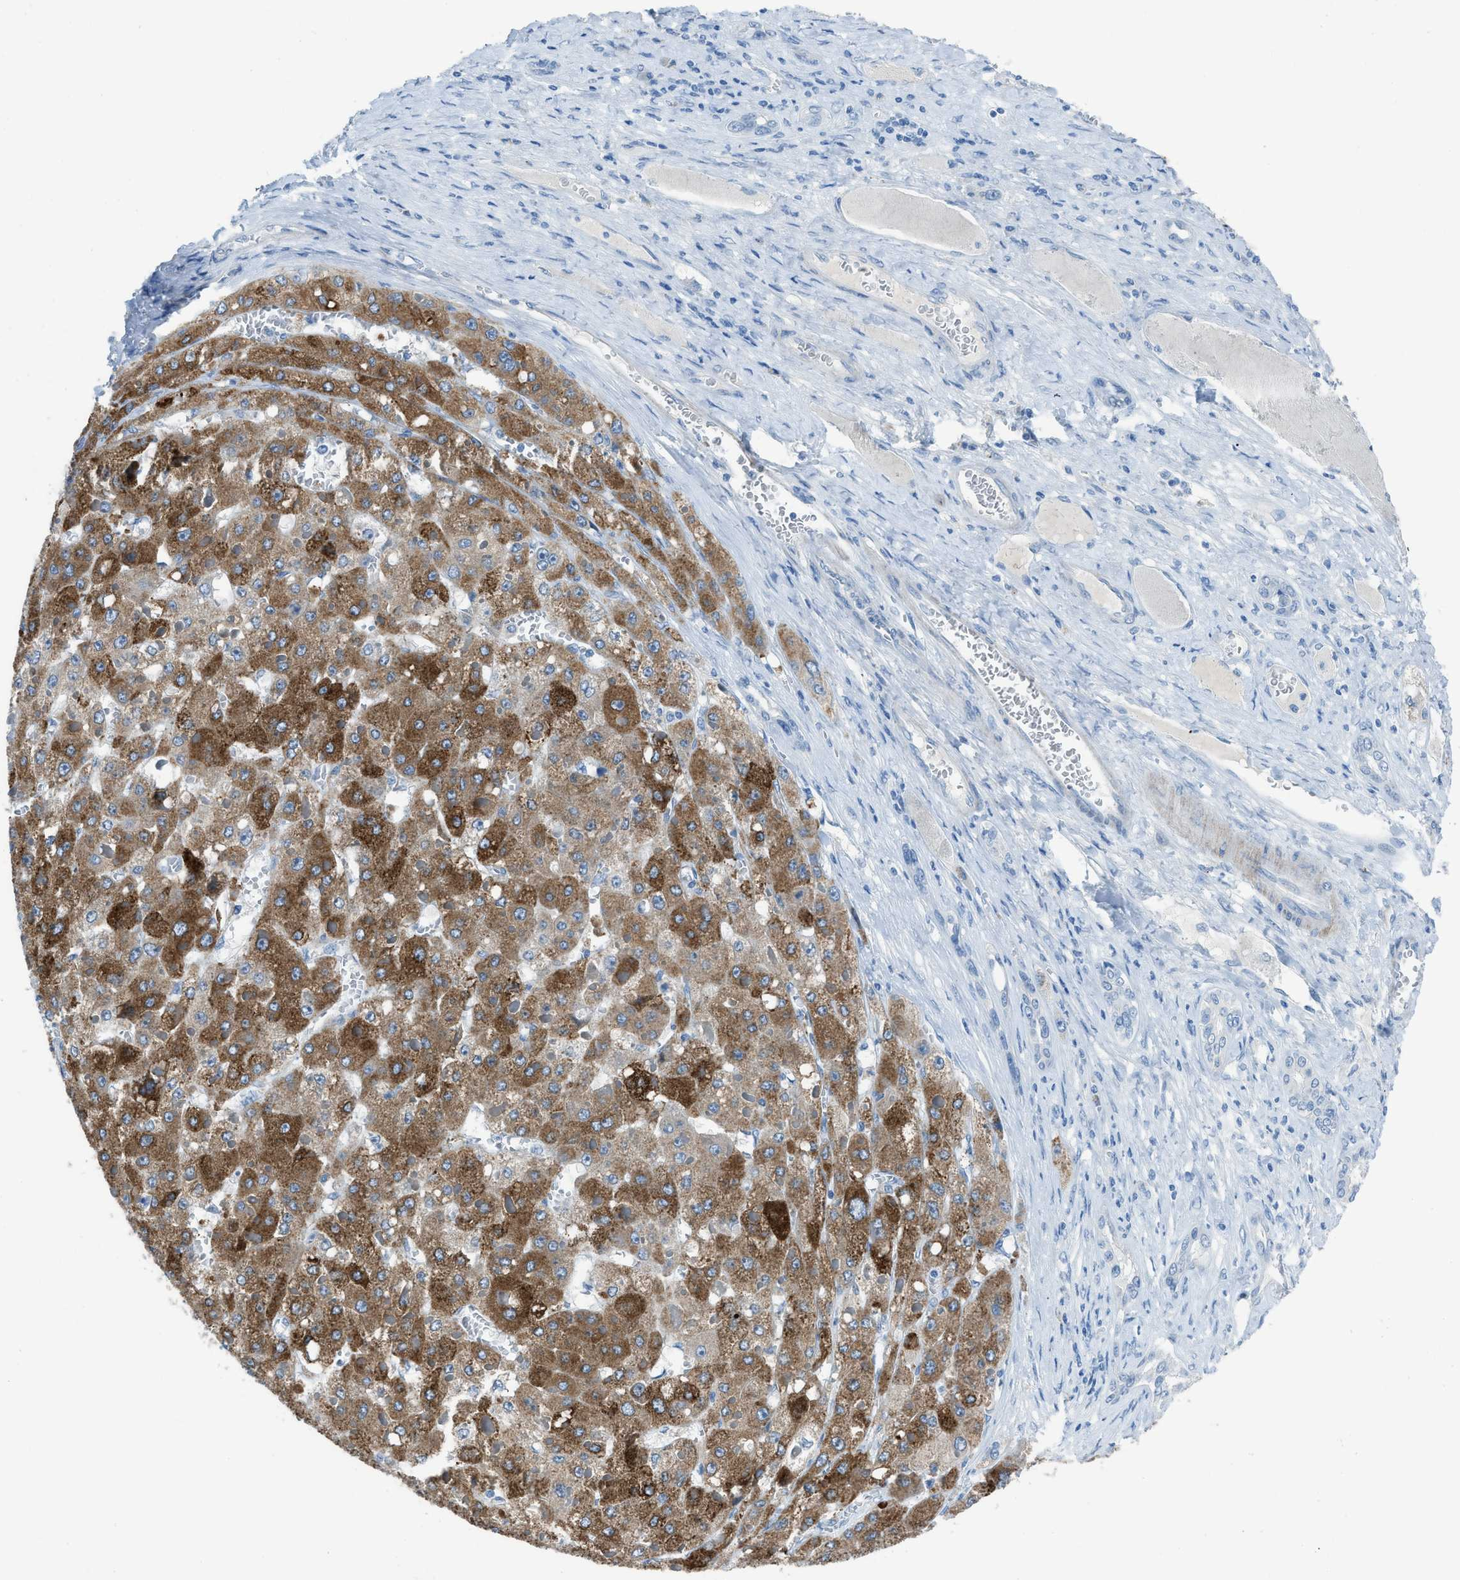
{"staining": {"intensity": "strong", "quantity": ">75%", "location": "cytoplasmic/membranous"}, "tissue": "liver cancer", "cell_type": "Tumor cells", "image_type": "cancer", "snomed": [{"axis": "morphology", "description": "Carcinoma, Hepatocellular, NOS"}, {"axis": "topography", "description": "Liver"}], "caption": "Strong cytoplasmic/membranous positivity is appreciated in approximately >75% of tumor cells in liver cancer.", "gene": "ACAN", "patient": {"sex": "female", "age": 73}}